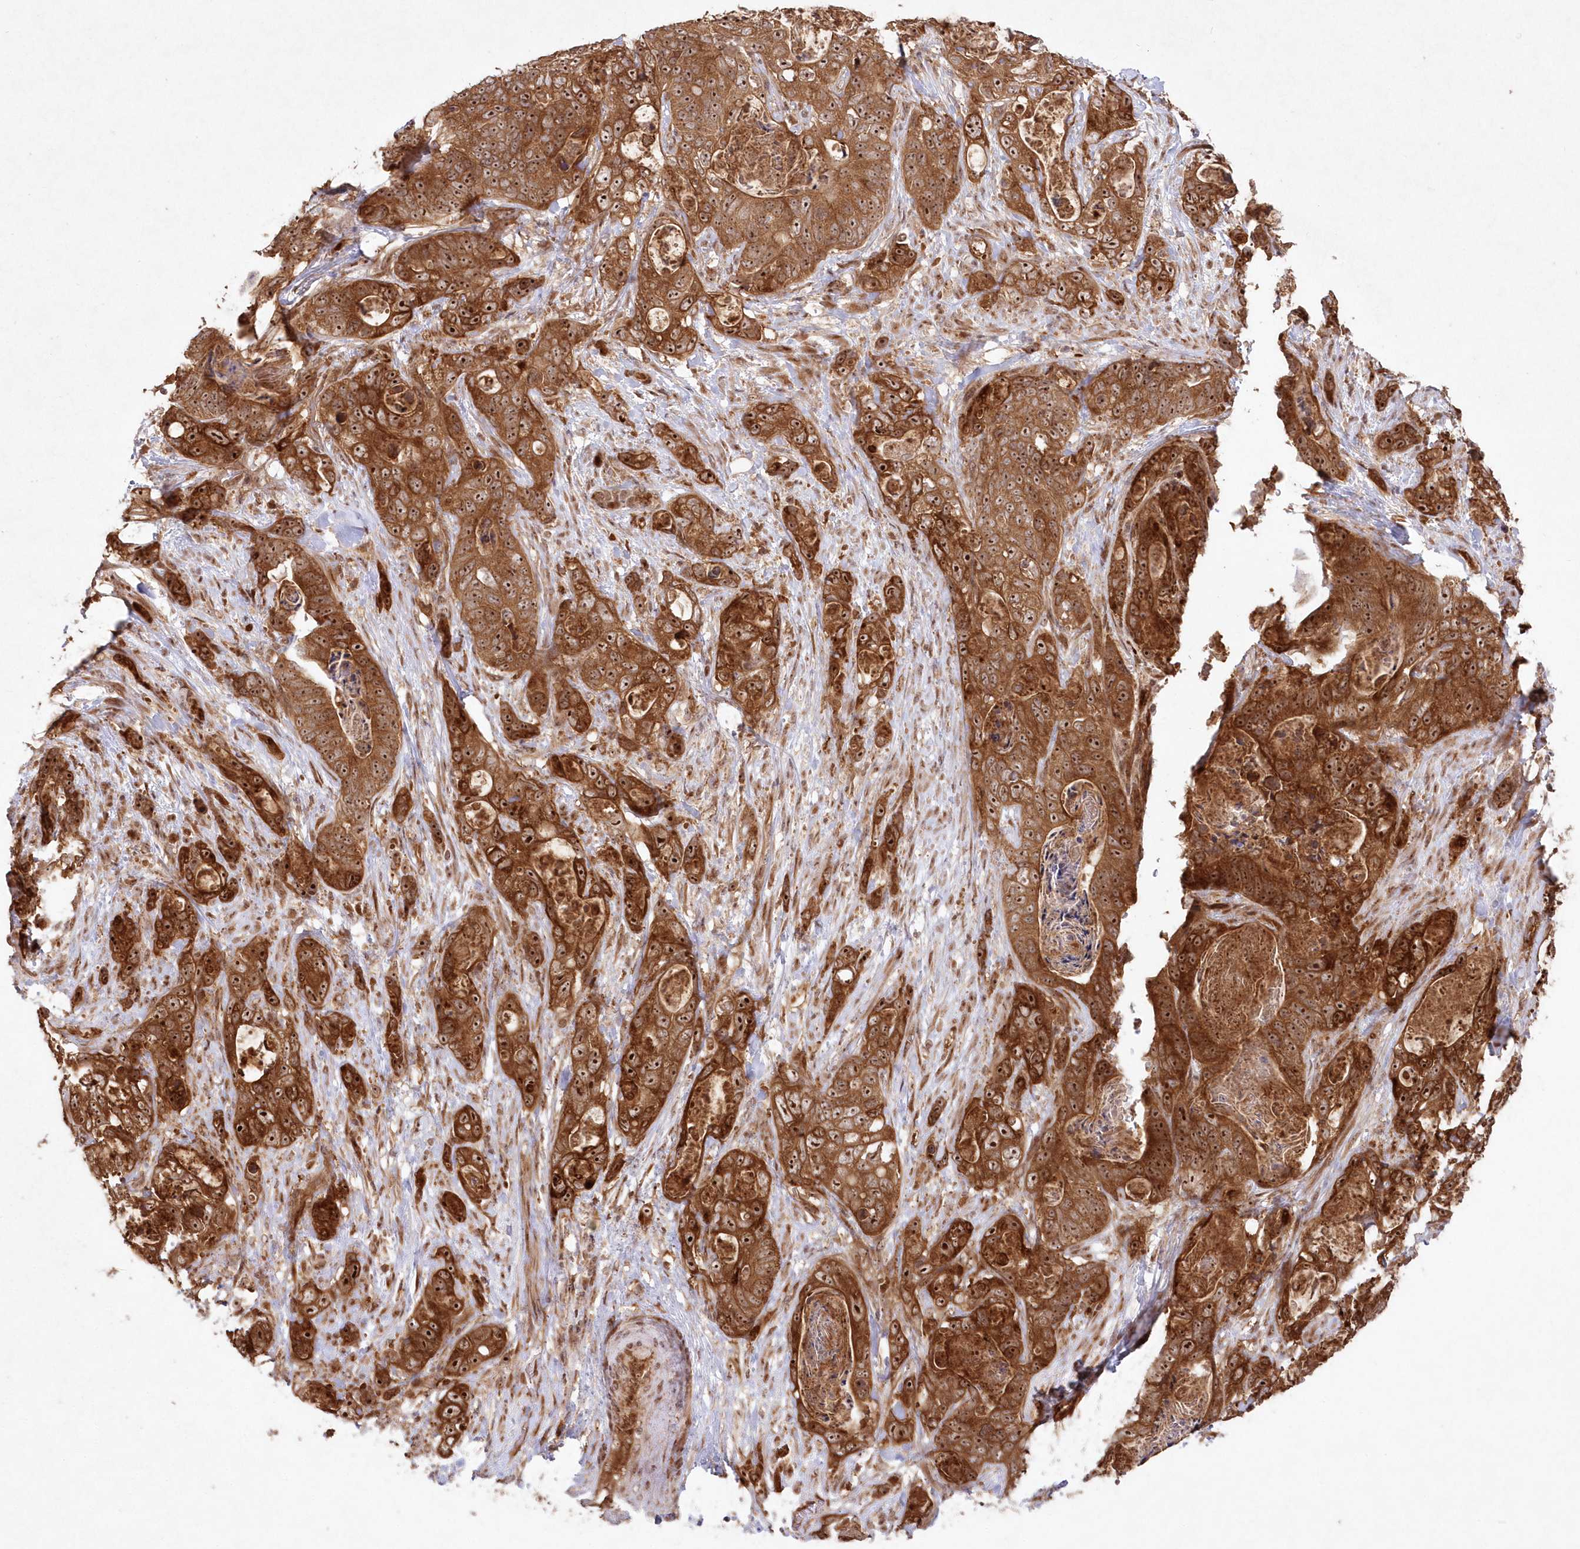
{"staining": {"intensity": "strong", "quantity": ">75%", "location": "cytoplasmic/membranous,nuclear"}, "tissue": "stomach cancer", "cell_type": "Tumor cells", "image_type": "cancer", "snomed": [{"axis": "morphology", "description": "Normal tissue, NOS"}, {"axis": "morphology", "description": "Adenocarcinoma, NOS"}, {"axis": "topography", "description": "Stomach"}], "caption": "Stomach cancer stained with immunohistochemistry (IHC) shows strong cytoplasmic/membranous and nuclear expression in about >75% of tumor cells. Immunohistochemistry (ihc) stains the protein of interest in brown and the nuclei are stained blue.", "gene": "SERINC1", "patient": {"sex": "female", "age": 89}}